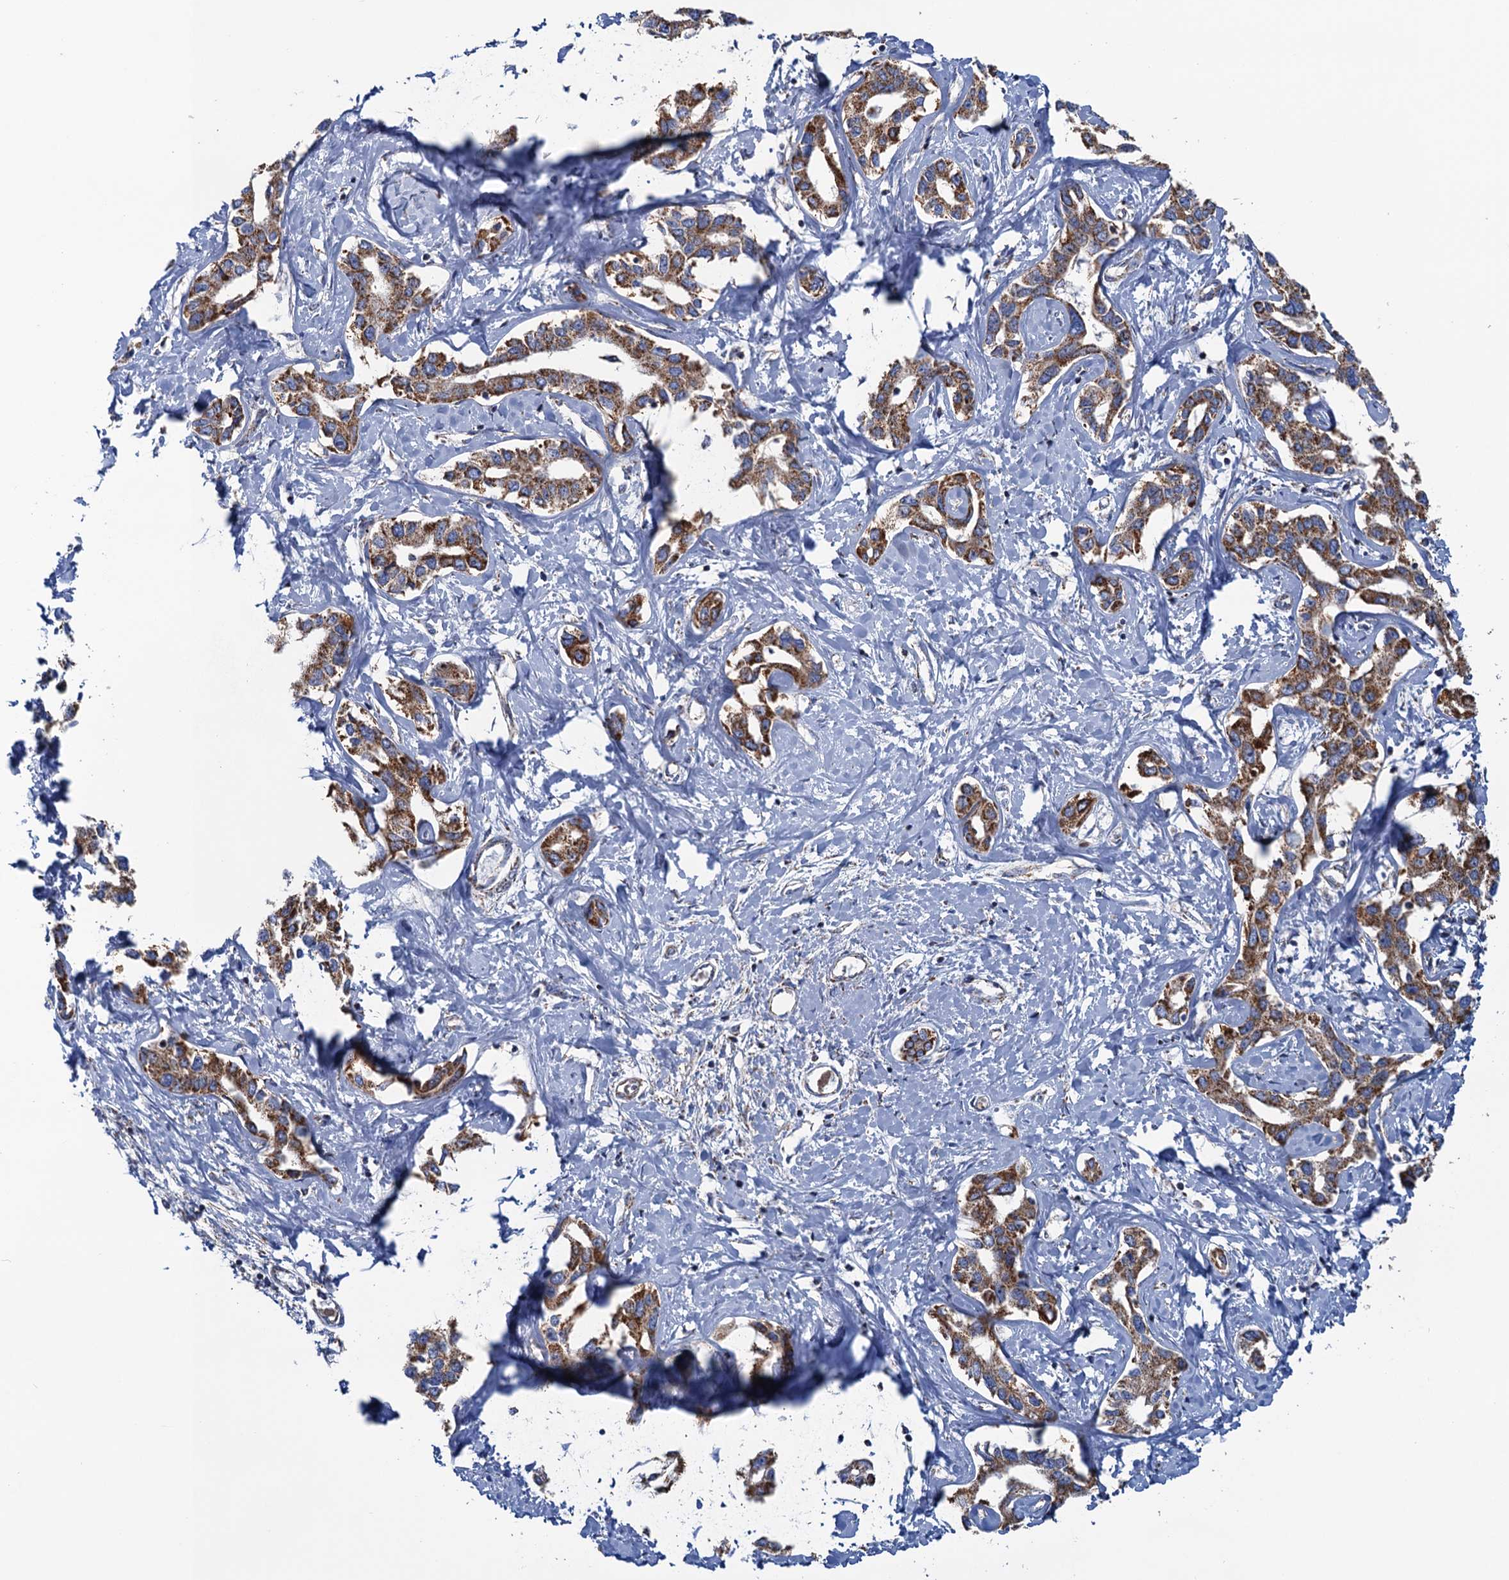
{"staining": {"intensity": "strong", "quantity": ">75%", "location": "cytoplasmic/membranous"}, "tissue": "liver cancer", "cell_type": "Tumor cells", "image_type": "cancer", "snomed": [{"axis": "morphology", "description": "Cholangiocarcinoma"}, {"axis": "topography", "description": "Liver"}], "caption": "IHC photomicrograph of neoplastic tissue: liver cancer (cholangiocarcinoma) stained using IHC shows high levels of strong protein expression localized specifically in the cytoplasmic/membranous of tumor cells, appearing as a cytoplasmic/membranous brown color.", "gene": "GTPBP3", "patient": {"sex": "male", "age": 59}}